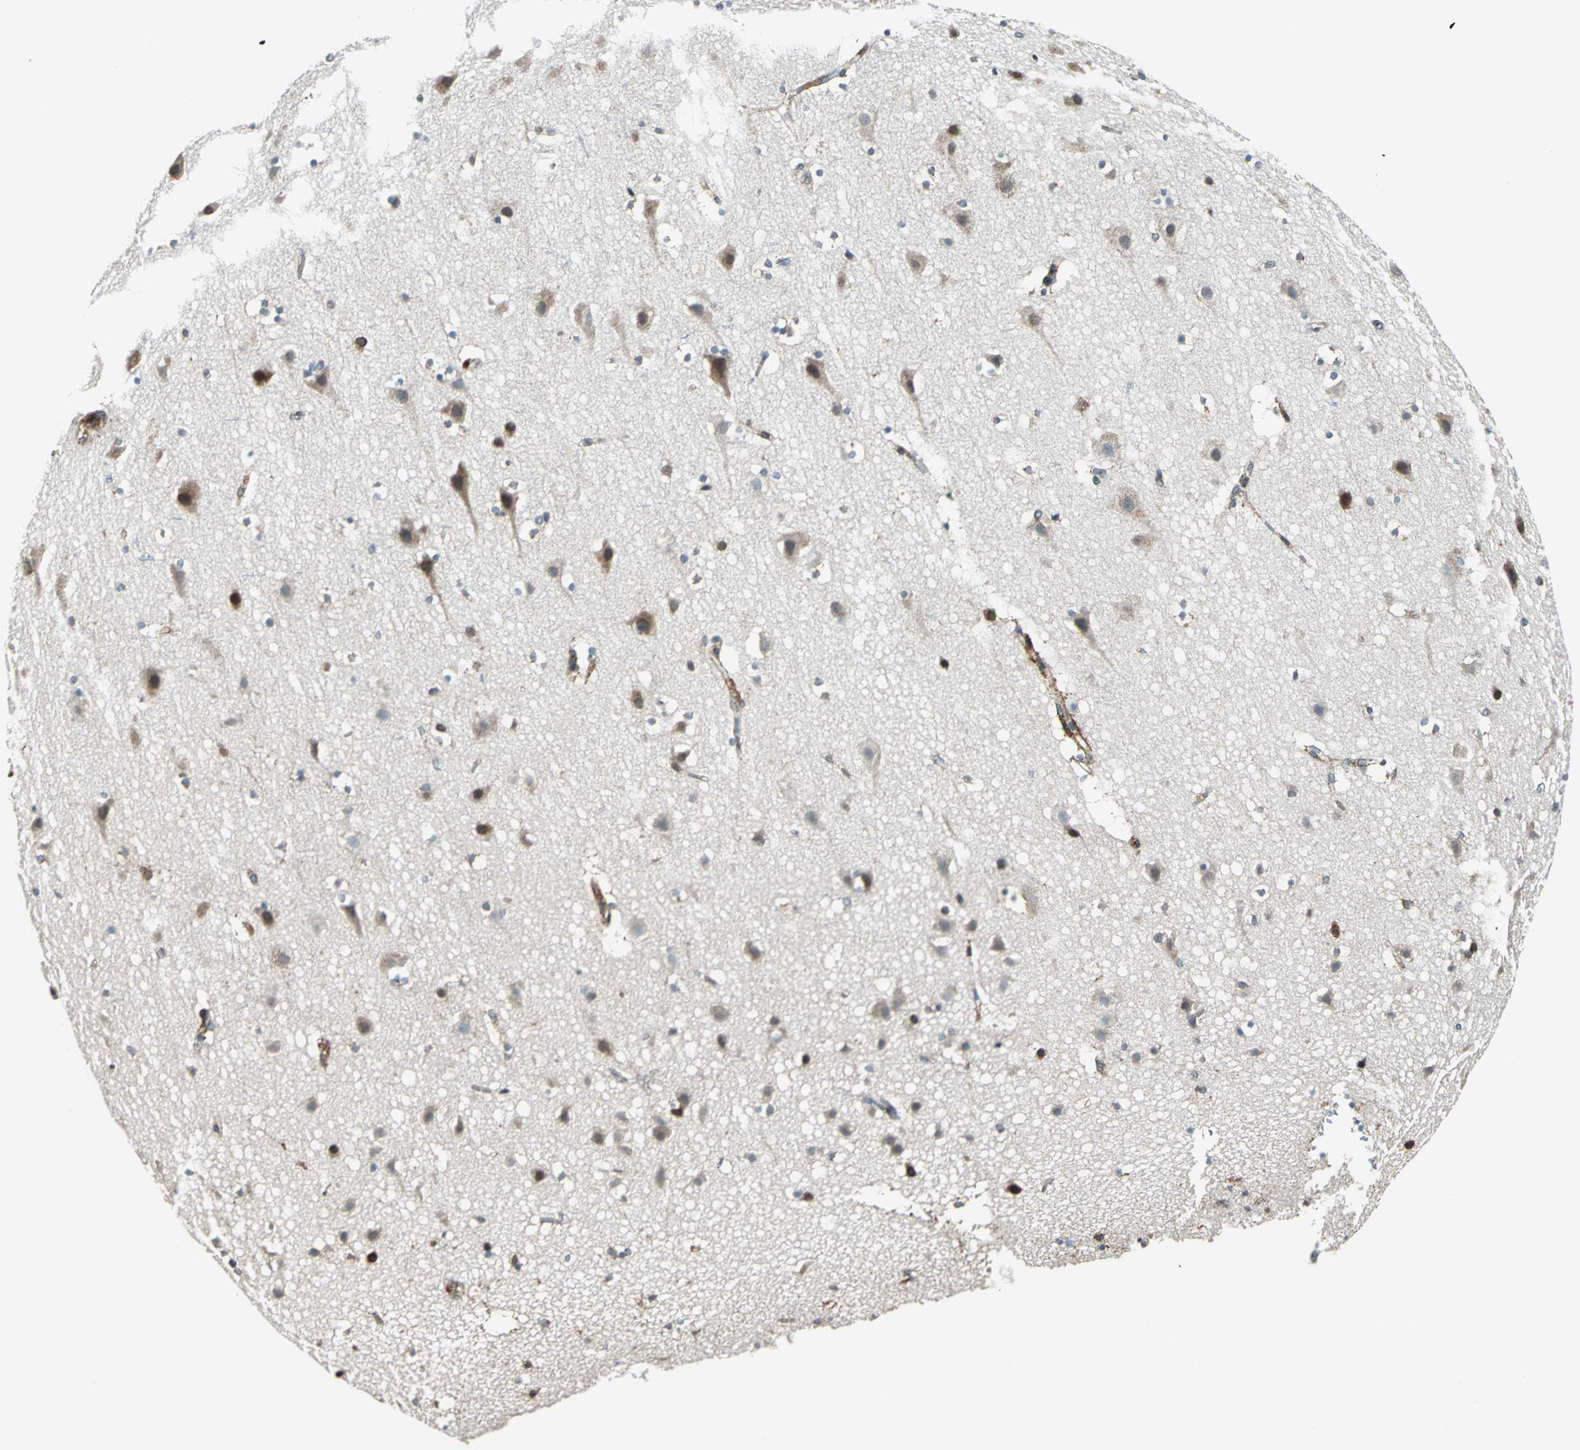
{"staining": {"intensity": "moderate", "quantity": "25%-75%", "location": "cytoplasmic/membranous"}, "tissue": "cerebral cortex", "cell_type": "Endothelial cells", "image_type": "normal", "snomed": [{"axis": "morphology", "description": "Normal tissue, NOS"}, {"axis": "topography", "description": "Cerebral cortex"}], "caption": "Brown immunohistochemical staining in unremarkable human cerebral cortex reveals moderate cytoplasmic/membranous positivity in approximately 25%-75% of endothelial cells.", "gene": "HTATIP2", "patient": {"sex": "male", "age": 45}}